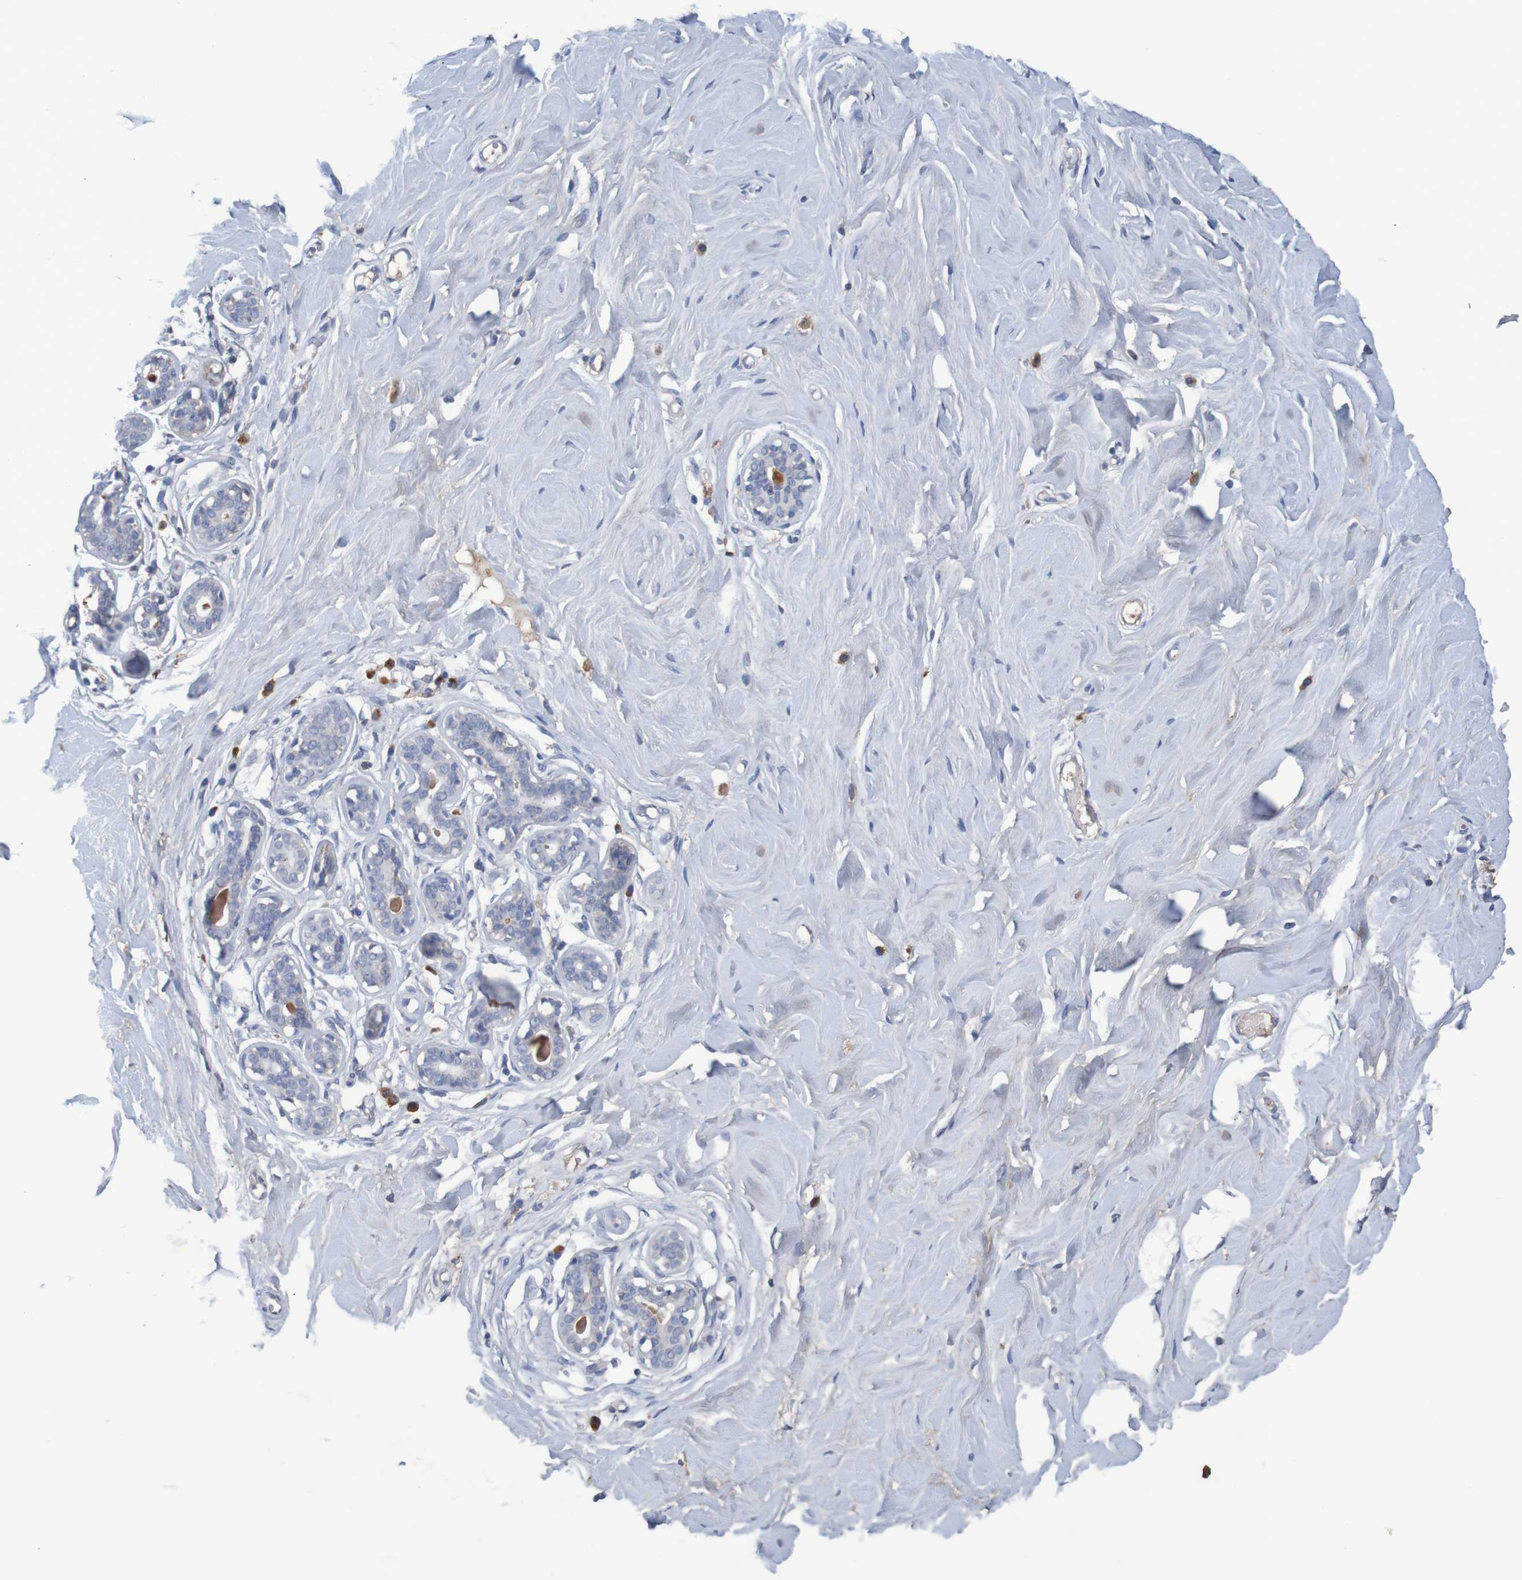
{"staining": {"intensity": "negative", "quantity": "none", "location": "none"}, "tissue": "breast", "cell_type": "Adipocytes", "image_type": "normal", "snomed": [{"axis": "morphology", "description": "Normal tissue, NOS"}, {"axis": "topography", "description": "Breast"}], "caption": "Micrograph shows no significant protein expression in adipocytes of benign breast.", "gene": "LTA", "patient": {"sex": "female", "age": 23}}